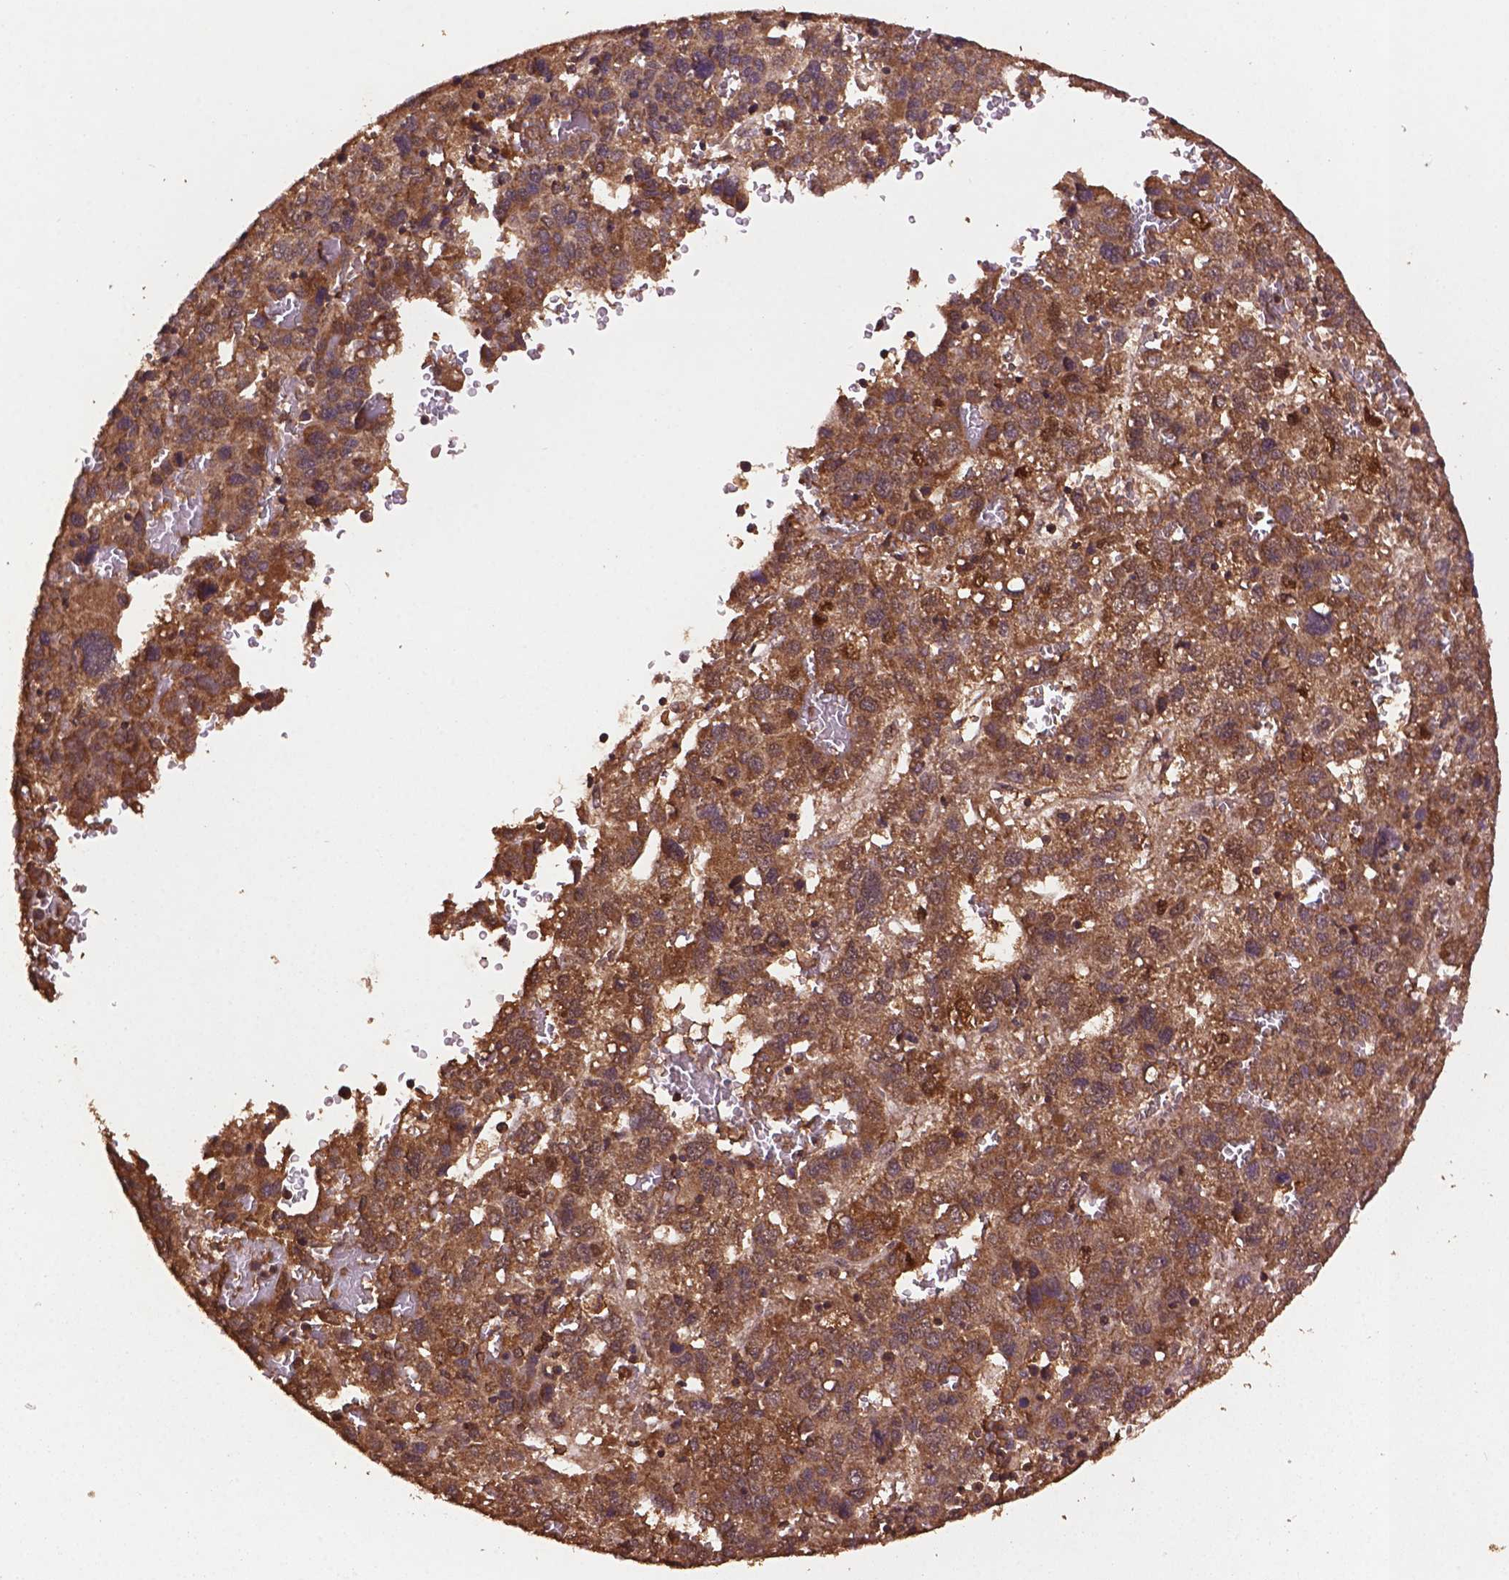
{"staining": {"intensity": "moderate", "quantity": ">75%", "location": "cytoplasmic/membranous"}, "tissue": "liver cancer", "cell_type": "Tumor cells", "image_type": "cancer", "snomed": [{"axis": "morphology", "description": "Carcinoma, Hepatocellular, NOS"}, {"axis": "topography", "description": "Liver"}], "caption": "High-power microscopy captured an immunohistochemistry image of liver hepatocellular carcinoma, revealing moderate cytoplasmic/membranous positivity in approximately >75% of tumor cells.", "gene": "BABAM1", "patient": {"sex": "male", "age": 69}}